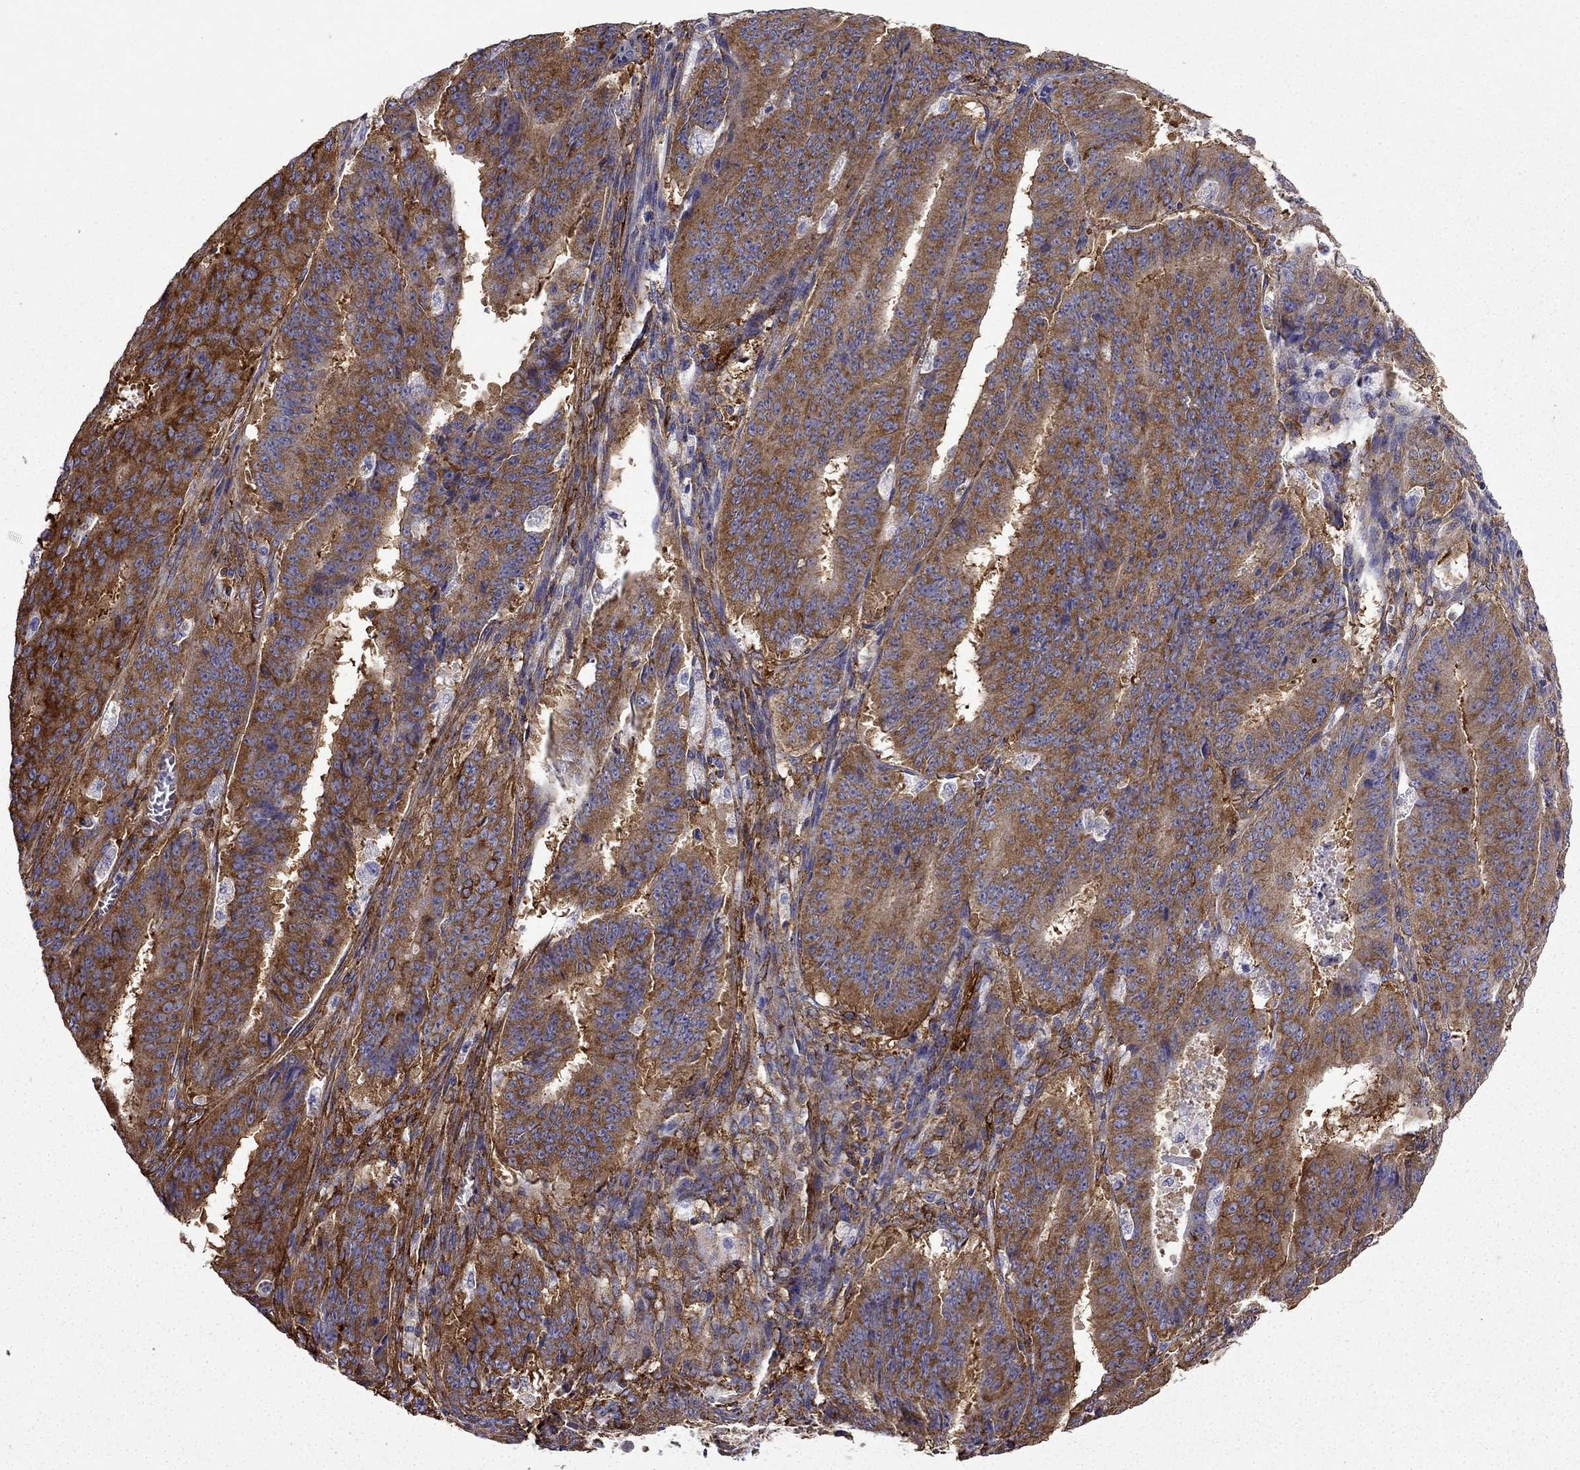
{"staining": {"intensity": "strong", "quantity": ">75%", "location": "cytoplasmic/membranous"}, "tissue": "ovarian cancer", "cell_type": "Tumor cells", "image_type": "cancer", "snomed": [{"axis": "morphology", "description": "Carcinoma, endometroid"}, {"axis": "topography", "description": "Ovary"}], "caption": "Human ovarian cancer stained with a protein marker reveals strong staining in tumor cells.", "gene": "MAP4", "patient": {"sex": "female", "age": 42}}